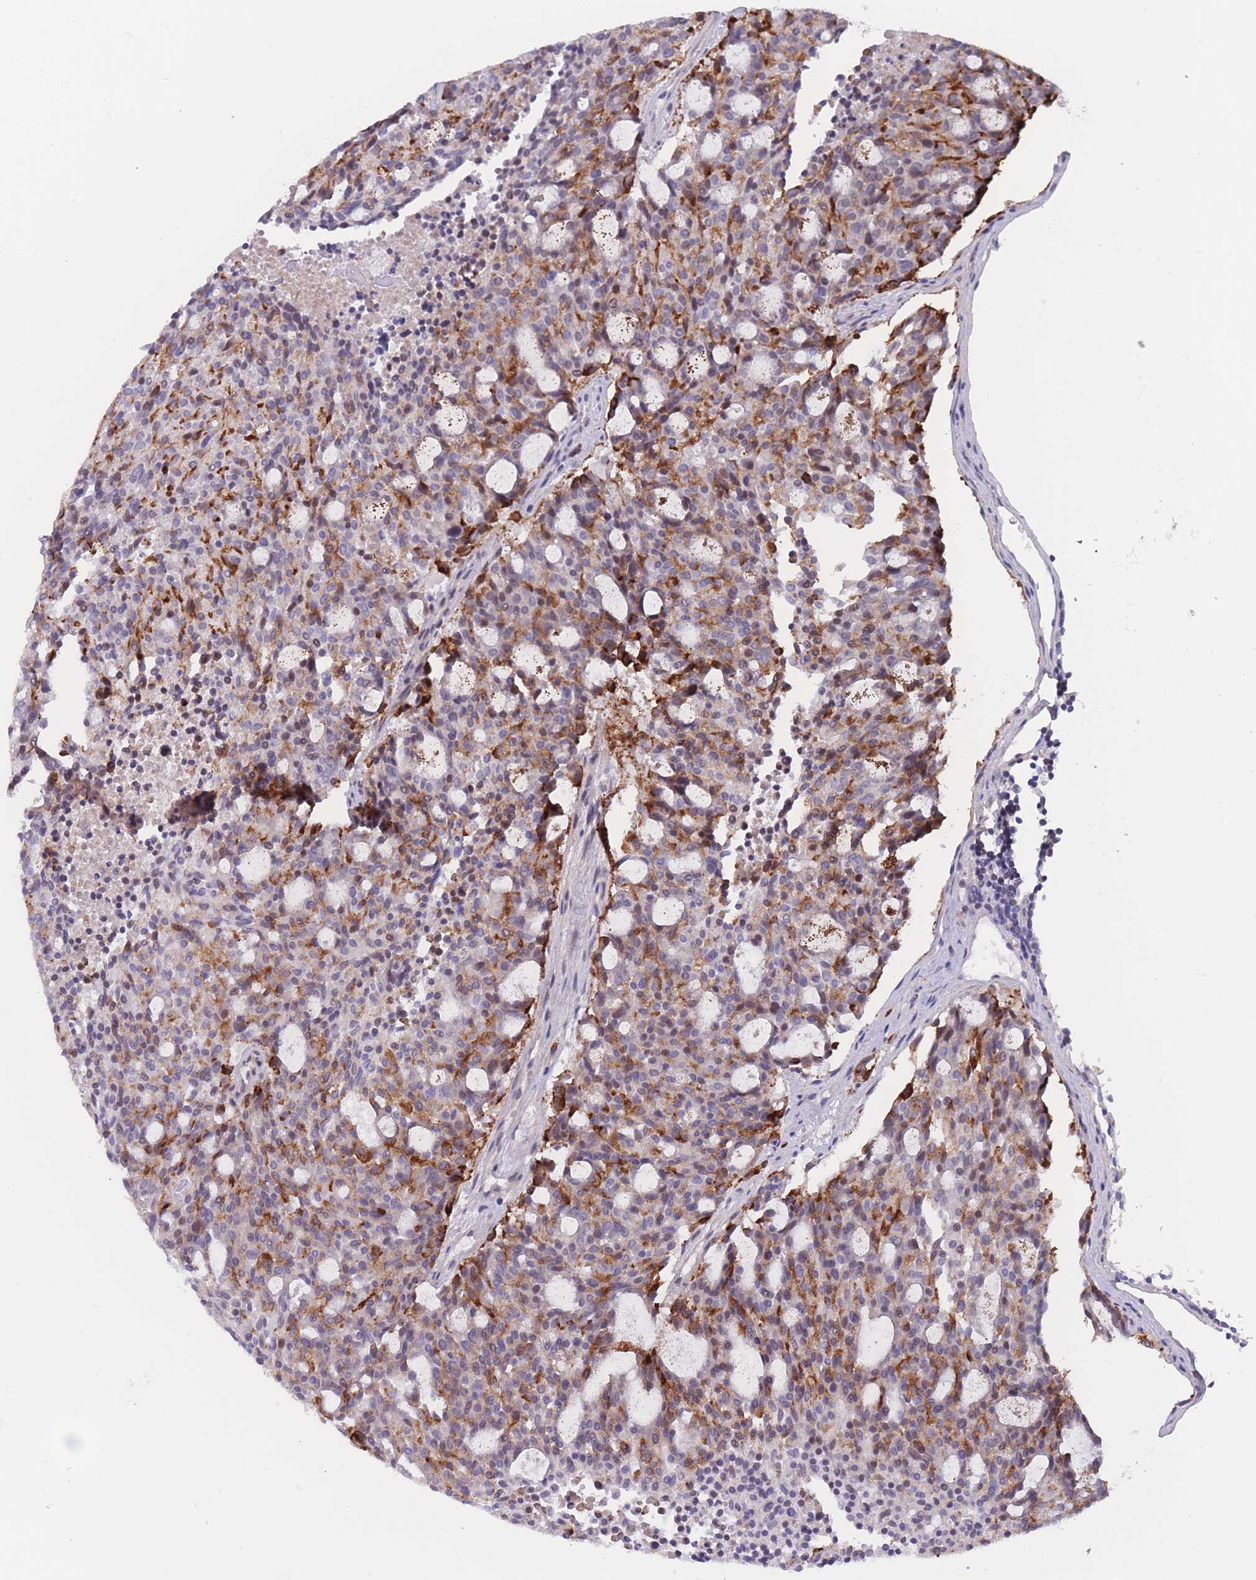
{"staining": {"intensity": "moderate", "quantity": "<25%", "location": "cytoplasmic/membranous"}, "tissue": "carcinoid", "cell_type": "Tumor cells", "image_type": "cancer", "snomed": [{"axis": "morphology", "description": "Carcinoid, malignant, NOS"}, {"axis": "topography", "description": "Pancreas"}], "caption": "Protein expression analysis of carcinoid (malignant) exhibits moderate cytoplasmic/membranous expression in about <25% of tumor cells.", "gene": "BCL9L", "patient": {"sex": "female", "age": 54}}